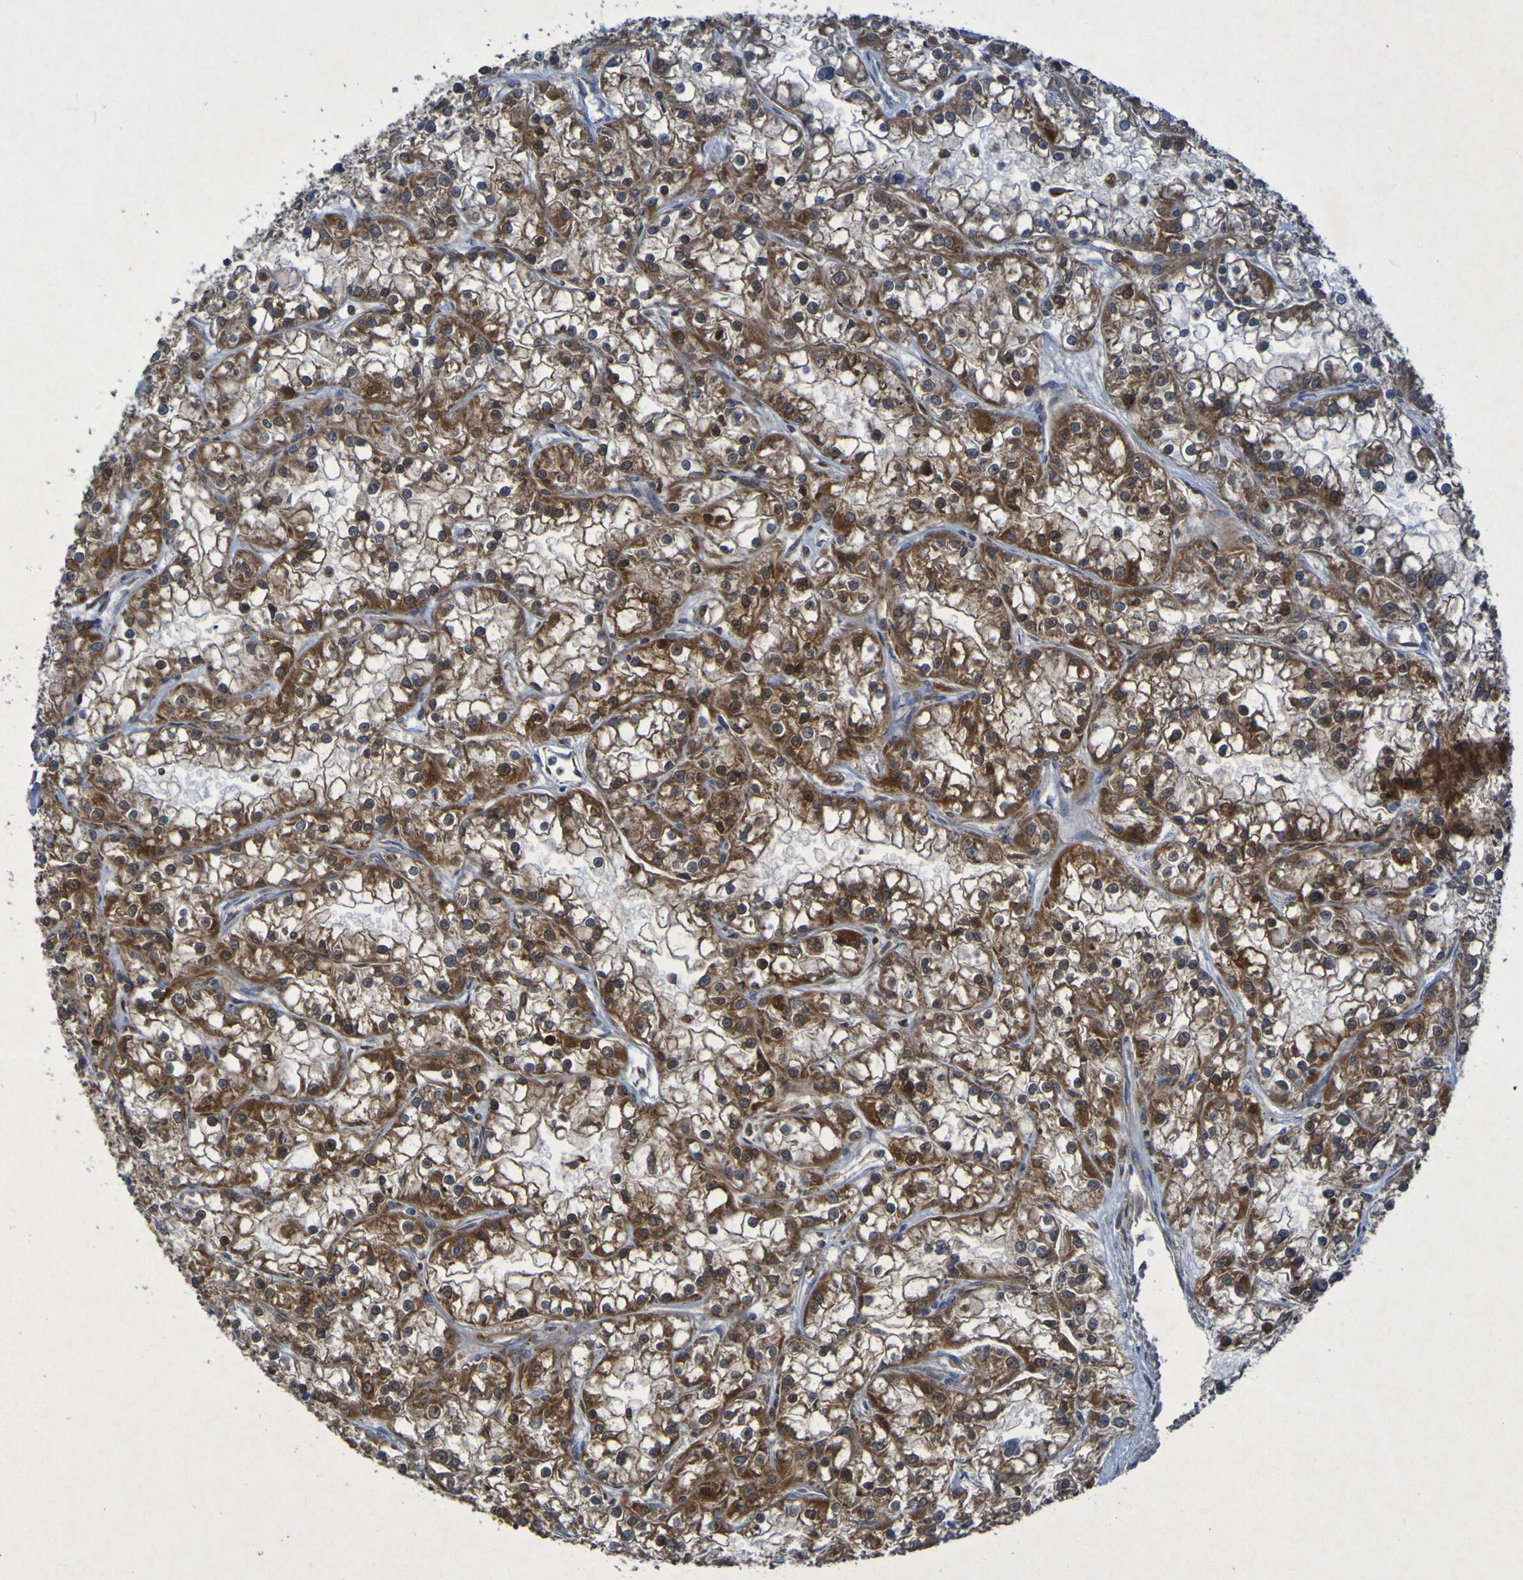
{"staining": {"intensity": "moderate", "quantity": ">75%", "location": "cytoplasmic/membranous"}, "tissue": "renal cancer", "cell_type": "Tumor cells", "image_type": "cancer", "snomed": [{"axis": "morphology", "description": "Adenocarcinoma, NOS"}, {"axis": "topography", "description": "Kidney"}], "caption": "The immunohistochemical stain shows moderate cytoplasmic/membranous expression in tumor cells of renal cancer tissue.", "gene": "CCDC51", "patient": {"sex": "female", "age": 52}}